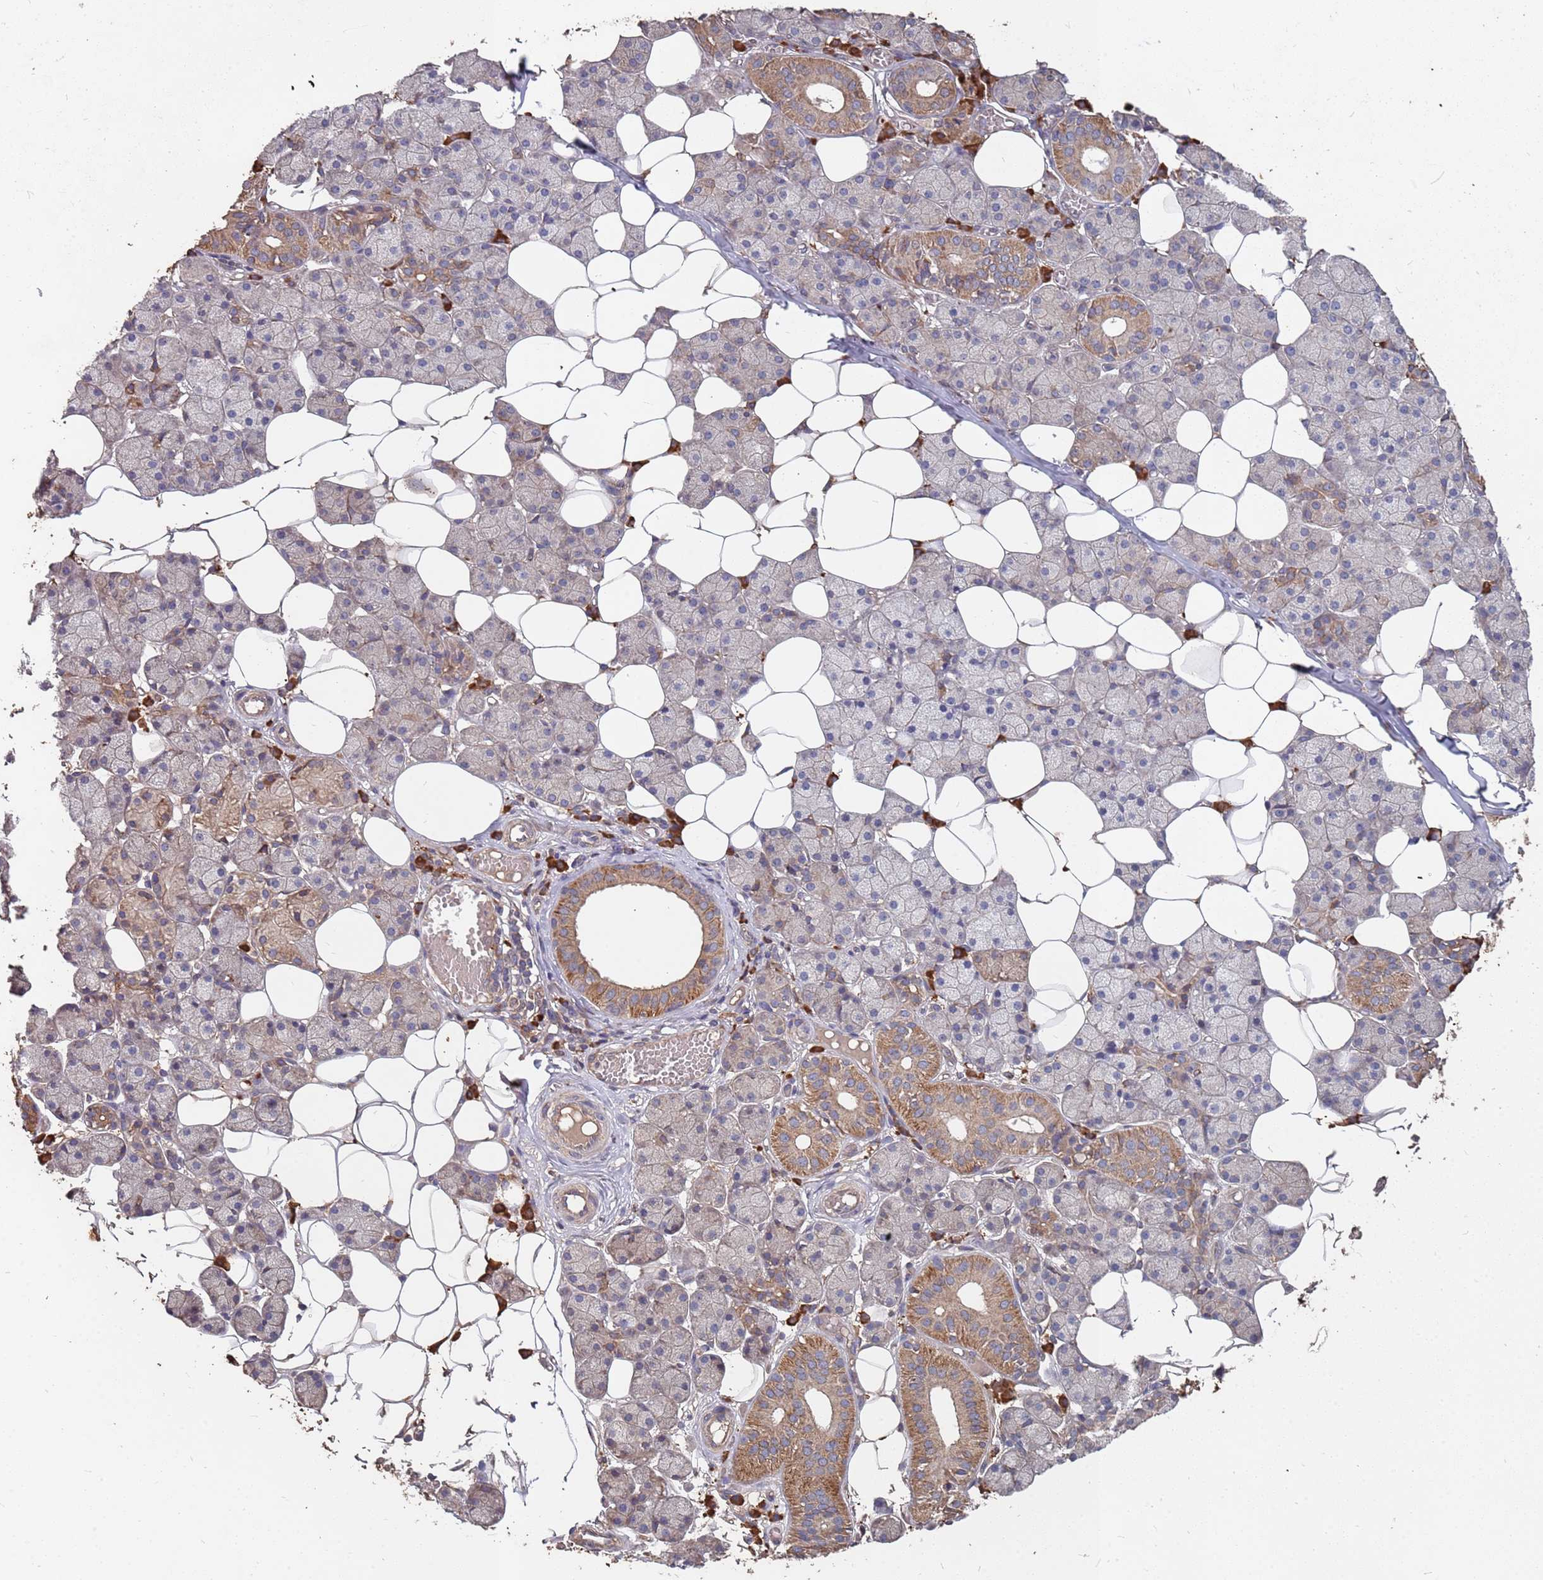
{"staining": {"intensity": "moderate", "quantity": "25%-75%", "location": "cytoplasmic/membranous"}, "tissue": "salivary gland", "cell_type": "Glandular cells", "image_type": "normal", "snomed": [{"axis": "morphology", "description": "Normal tissue, NOS"}, {"axis": "topography", "description": "Salivary gland"}], "caption": "A brown stain shows moderate cytoplasmic/membranous staining of a protein in glandular cells of unremarkable human salivary gland.", "gene": "ATG5", "patient": {"sex": "female", "age": 33}}